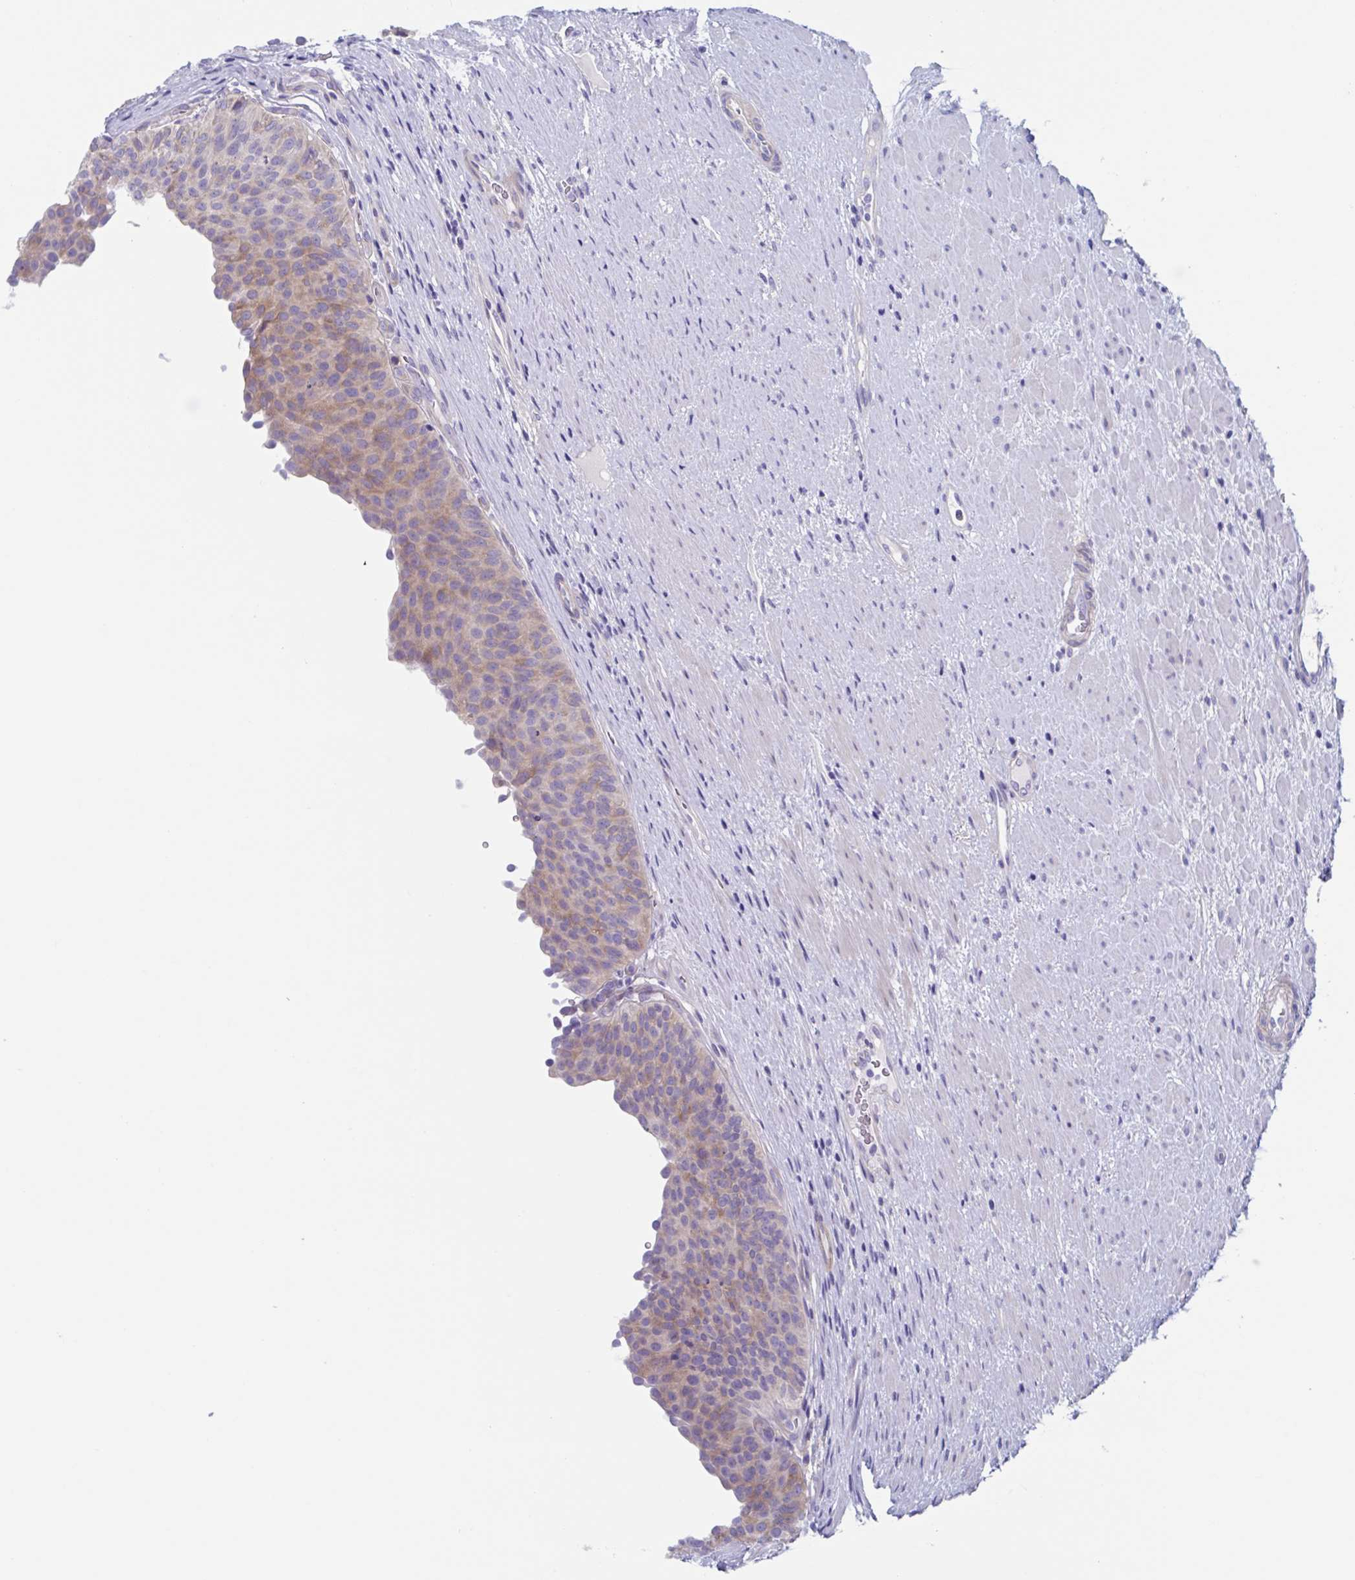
{"staining": {"intensity": "weak", "quantity": "25%-75%", "location": "cytoplasmic/membranous"}, "tissue": "urinary bladder", "cell_type": "Urothelial cells", "image_type": "normal", "snomed": [{"axis": "morphology", "description": "Normal tissue, NOS"}, {"axis": "topography", "description": "Urinary bladder"}, {"axis": "topography", "description": "Prostate"}], "caption": "Protein staining of unremarkable urinary bladder exhibits weak cytoplasmic/membranous expression in about 25%-75% of urothelial cells. (DAB (3,3'-diaminobenzidine) = brown stain, brightfield microscopy at high magnification).", "gene": "LPIN3", "patient": {"sex": "male", "age": 77}}